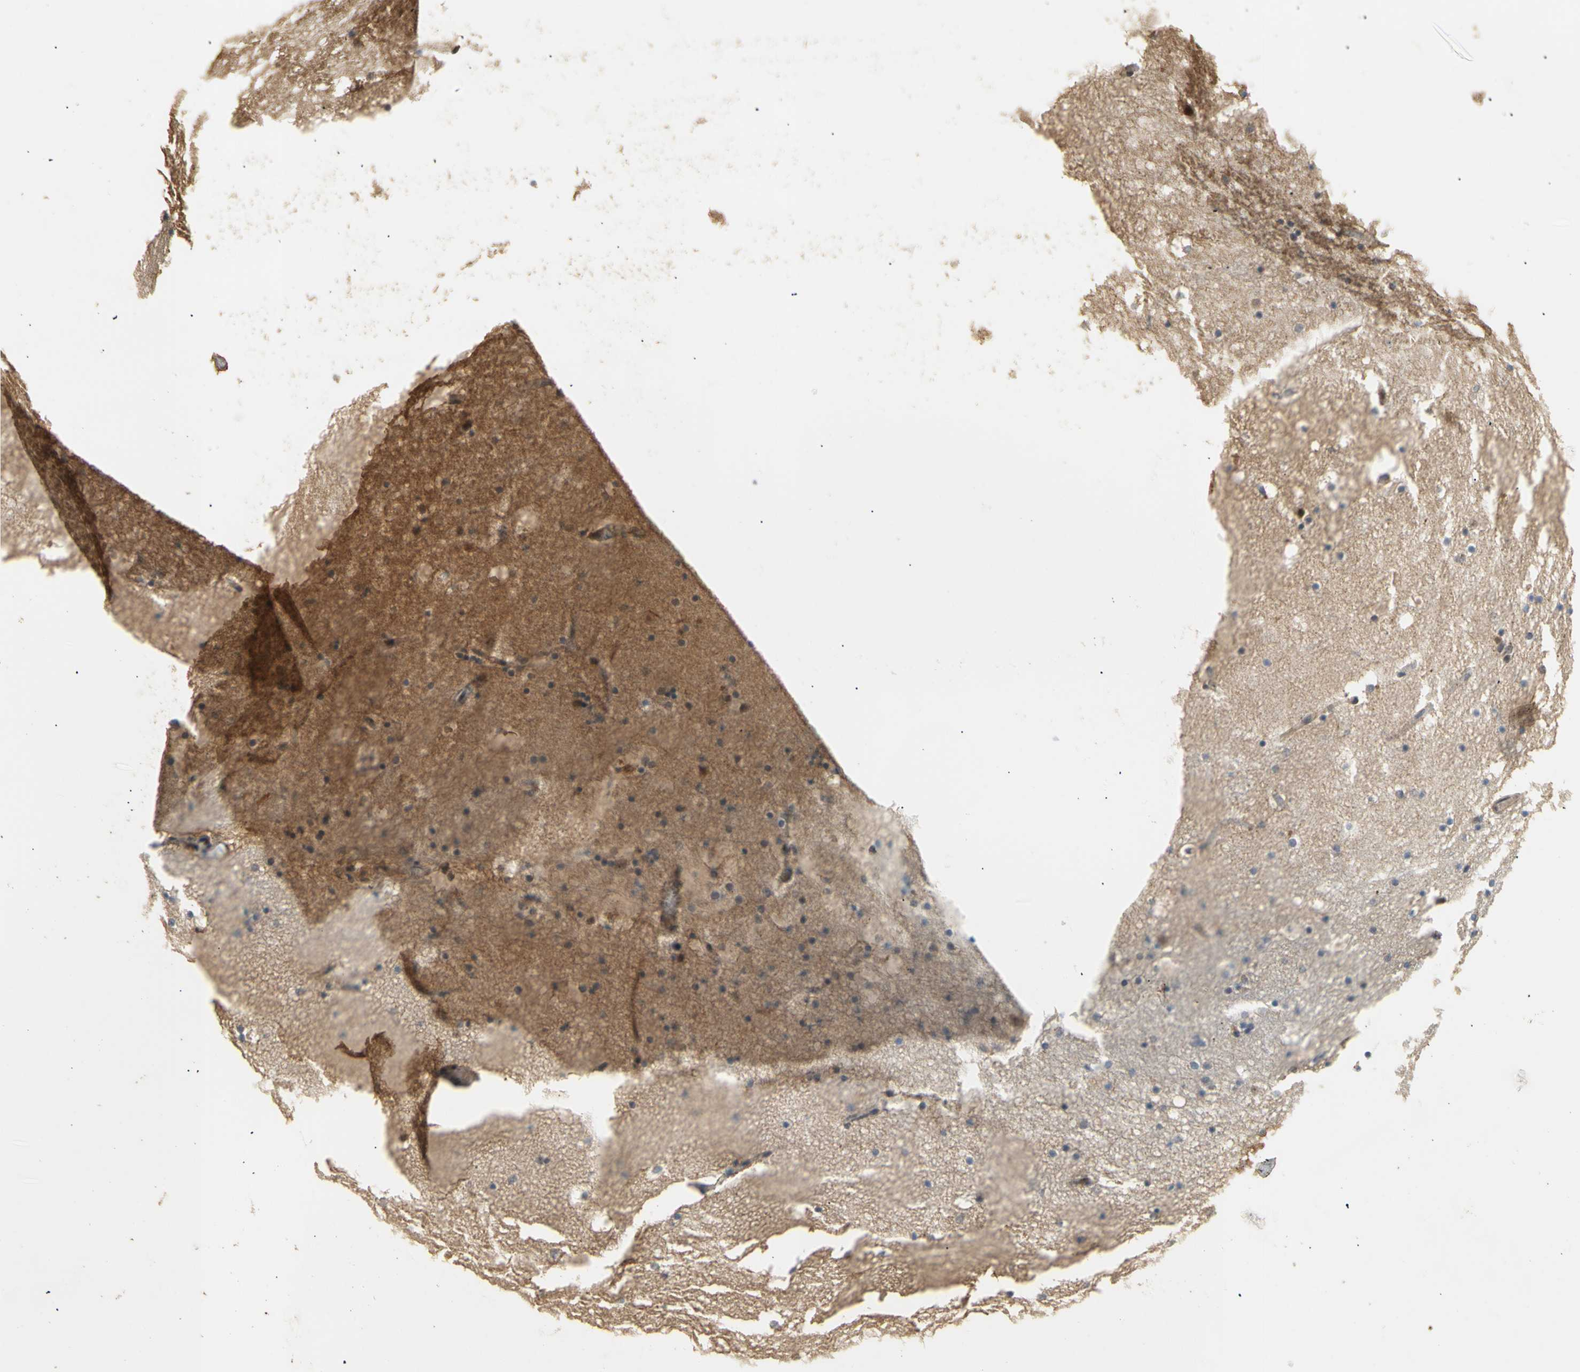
{"staining": {"intensity": "negative", "quantity": "none", "location": "none"}, "tissue": "hippocampus", "cell_type": "Glial cells", "image_type": "normal", "snomed": [{"axis": "morphology", "description": "Normal tissue, NOS"}, {"axis": "topography", "description": "Hippocampus"}], "caption": "IHC histopathology image of benign hippocampus: human hippocampus stained with DAB exhibits no significant protein expression in glial cells.", "gene": "GTF2E2", "patient": {"sex": "male", "age": 45}}